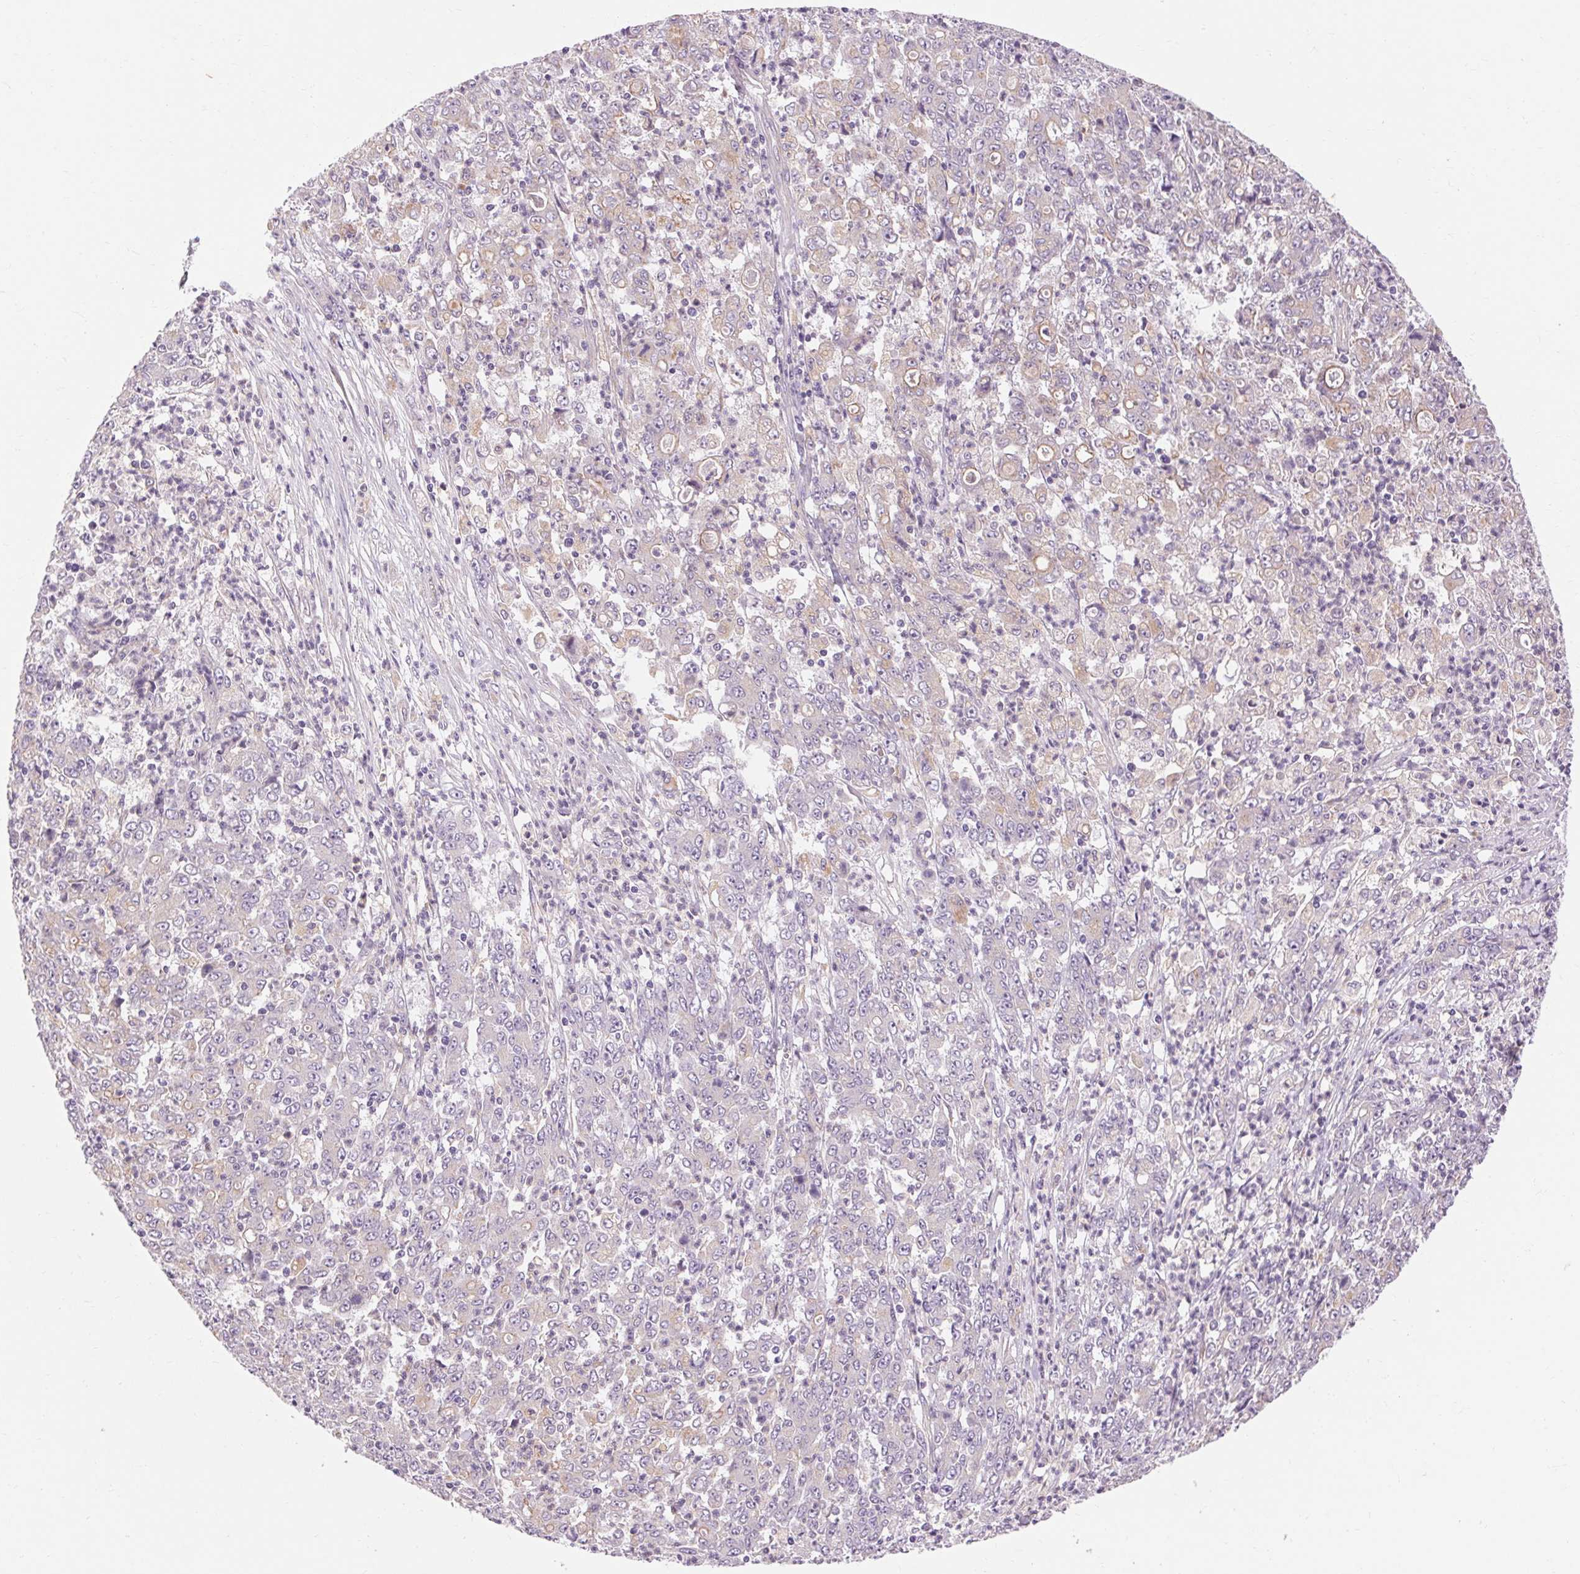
{"staining": {"intensity": "weak", "quantity": "<25%", "location": "cytoplasmic/membranous"}, "tissue": "stomach cancer", "cell_type": "Tumor cells", "image_type": "cancer", "snomed": [{"axis": "morphology", "description": "Adenocarcinoma, NOS"}, {"axis": "topography", "description": "Stomach, lower"}], "caption": "Tumor cells are negative for brown protein staining in adenocarcinoma (stomach). Brightfield microscopy of immunohistochemistry stained with DAB (3,3'-diaminobenzidine) (brown) and hematoxylin (blue), captured at high magnification.", "gene": "TM6SF1", "patient": {"sex": "female", "age": 71}}